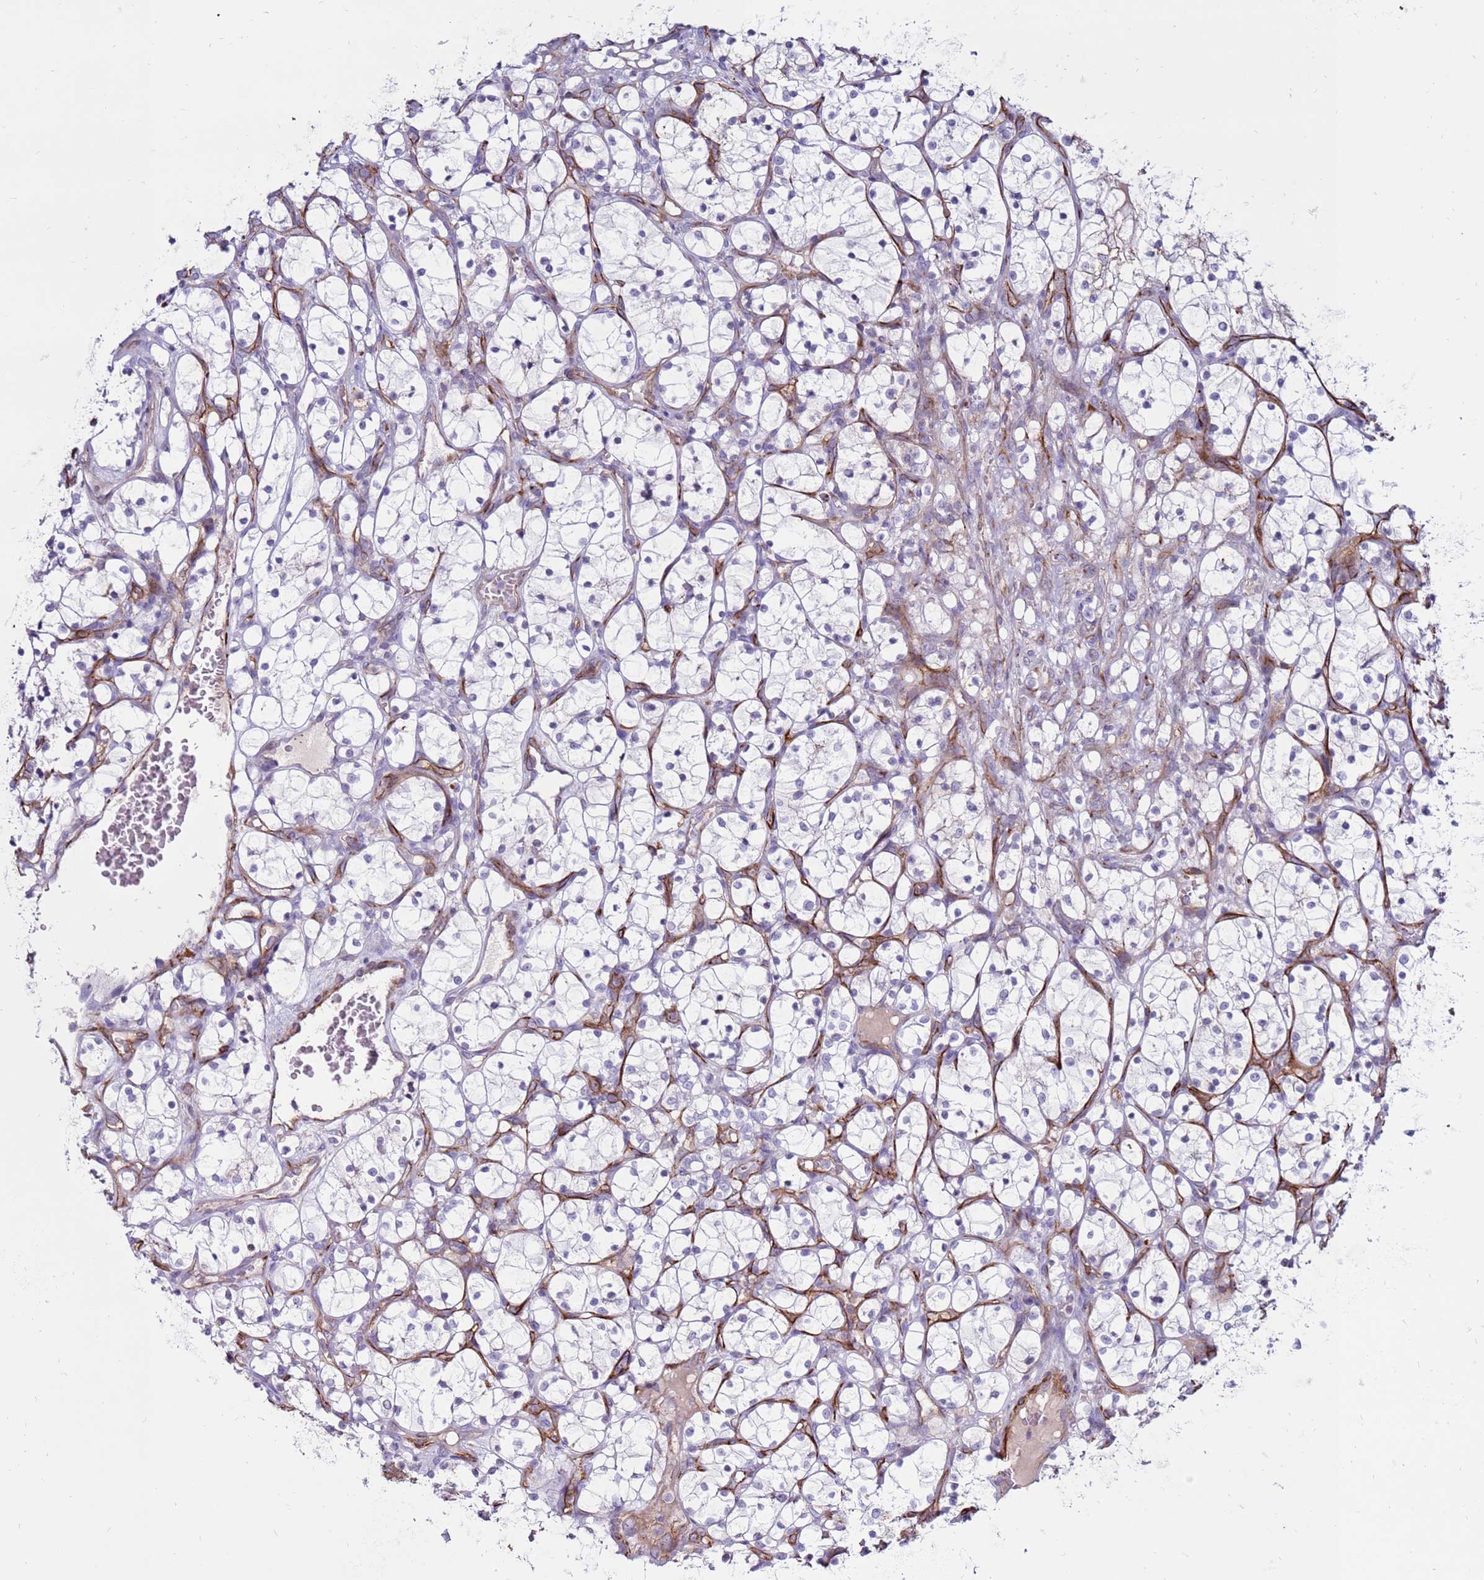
{"staining": {"intensity": "negative", "quantity": "none", "location": "none"}, "tissue": "renal cancer", "cell_type": "Tumor cells", "image_type": "cancer", "snomed": [{"axis": "morphology", "description": "Adenocarcinoma, NOS"}, {"axis": "topography", "description": "Kidney"}], "caption": "High magnification brightfield microscopy of renal adenocarcinoma stained with DAB (brown) and counterstained with hematoxylin (blue): tumor cells show no significant positivity.", "gene": "CLEC4M", "patient": {"sex": "female", "age": 69}}